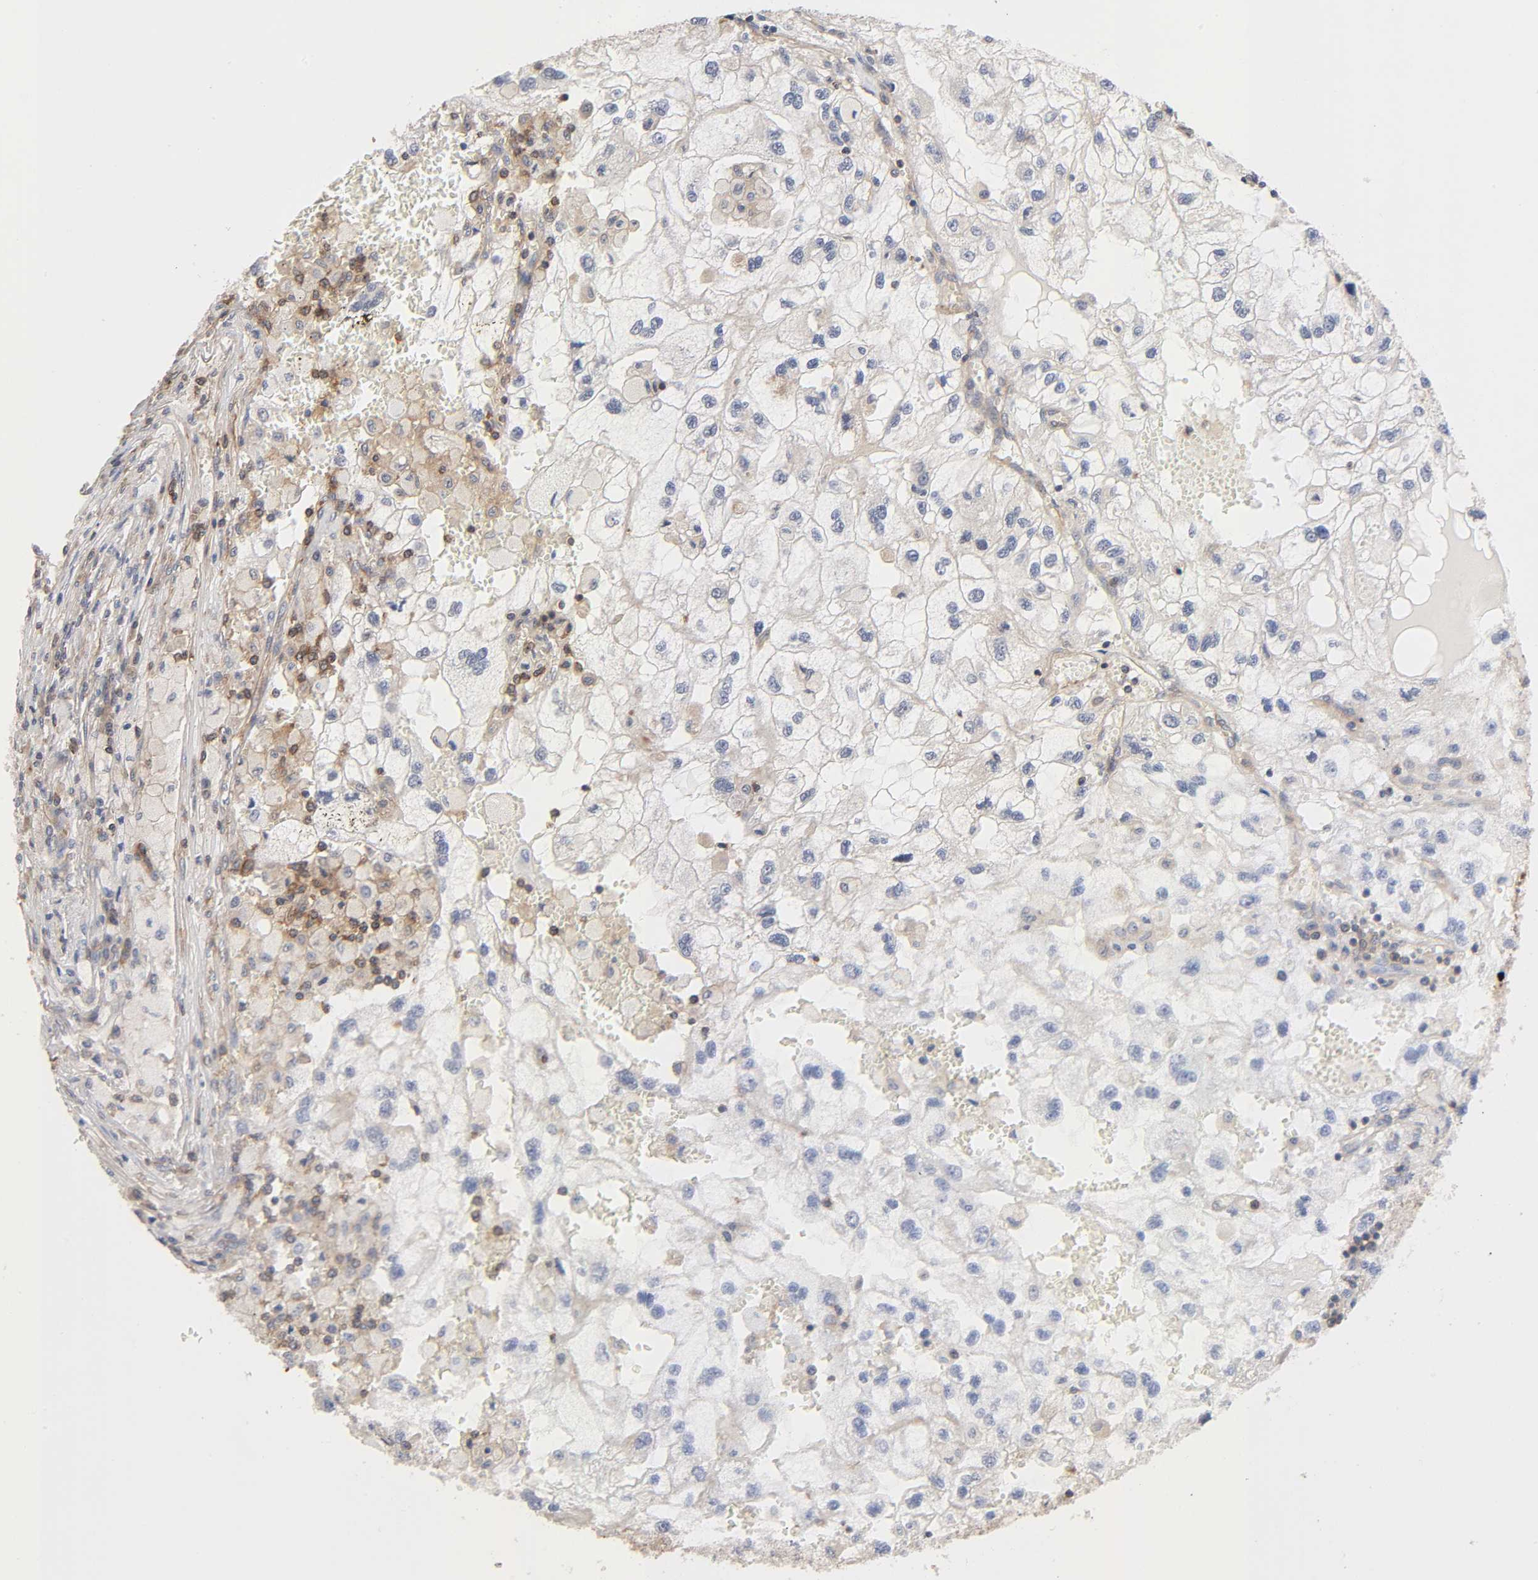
{"staining": {"intensity": "weak", "quantity": "<25%", "location": "cytoplasmic/membranous"}, "tissue": "renal cancer", "cell_type": "Tumor cells", "image_type": "cancer", "snomed": [{"axis": "morphology", "description": "Normal tissue, NOS"}, {"axis": "morphology", "description": "Adenocarcinoma, NOS"}, {"axis": "topography", "description": "Kidney"}], "caption": "An immunohistochemistry (IHC) image of renal cancer (adenocarcinoma) is shown. There is no staining in tumor cells of renal cancer (adenocarcinoma).", "gene": "LAMTOR2", "patient": {"sex": "male", "age": 71}}